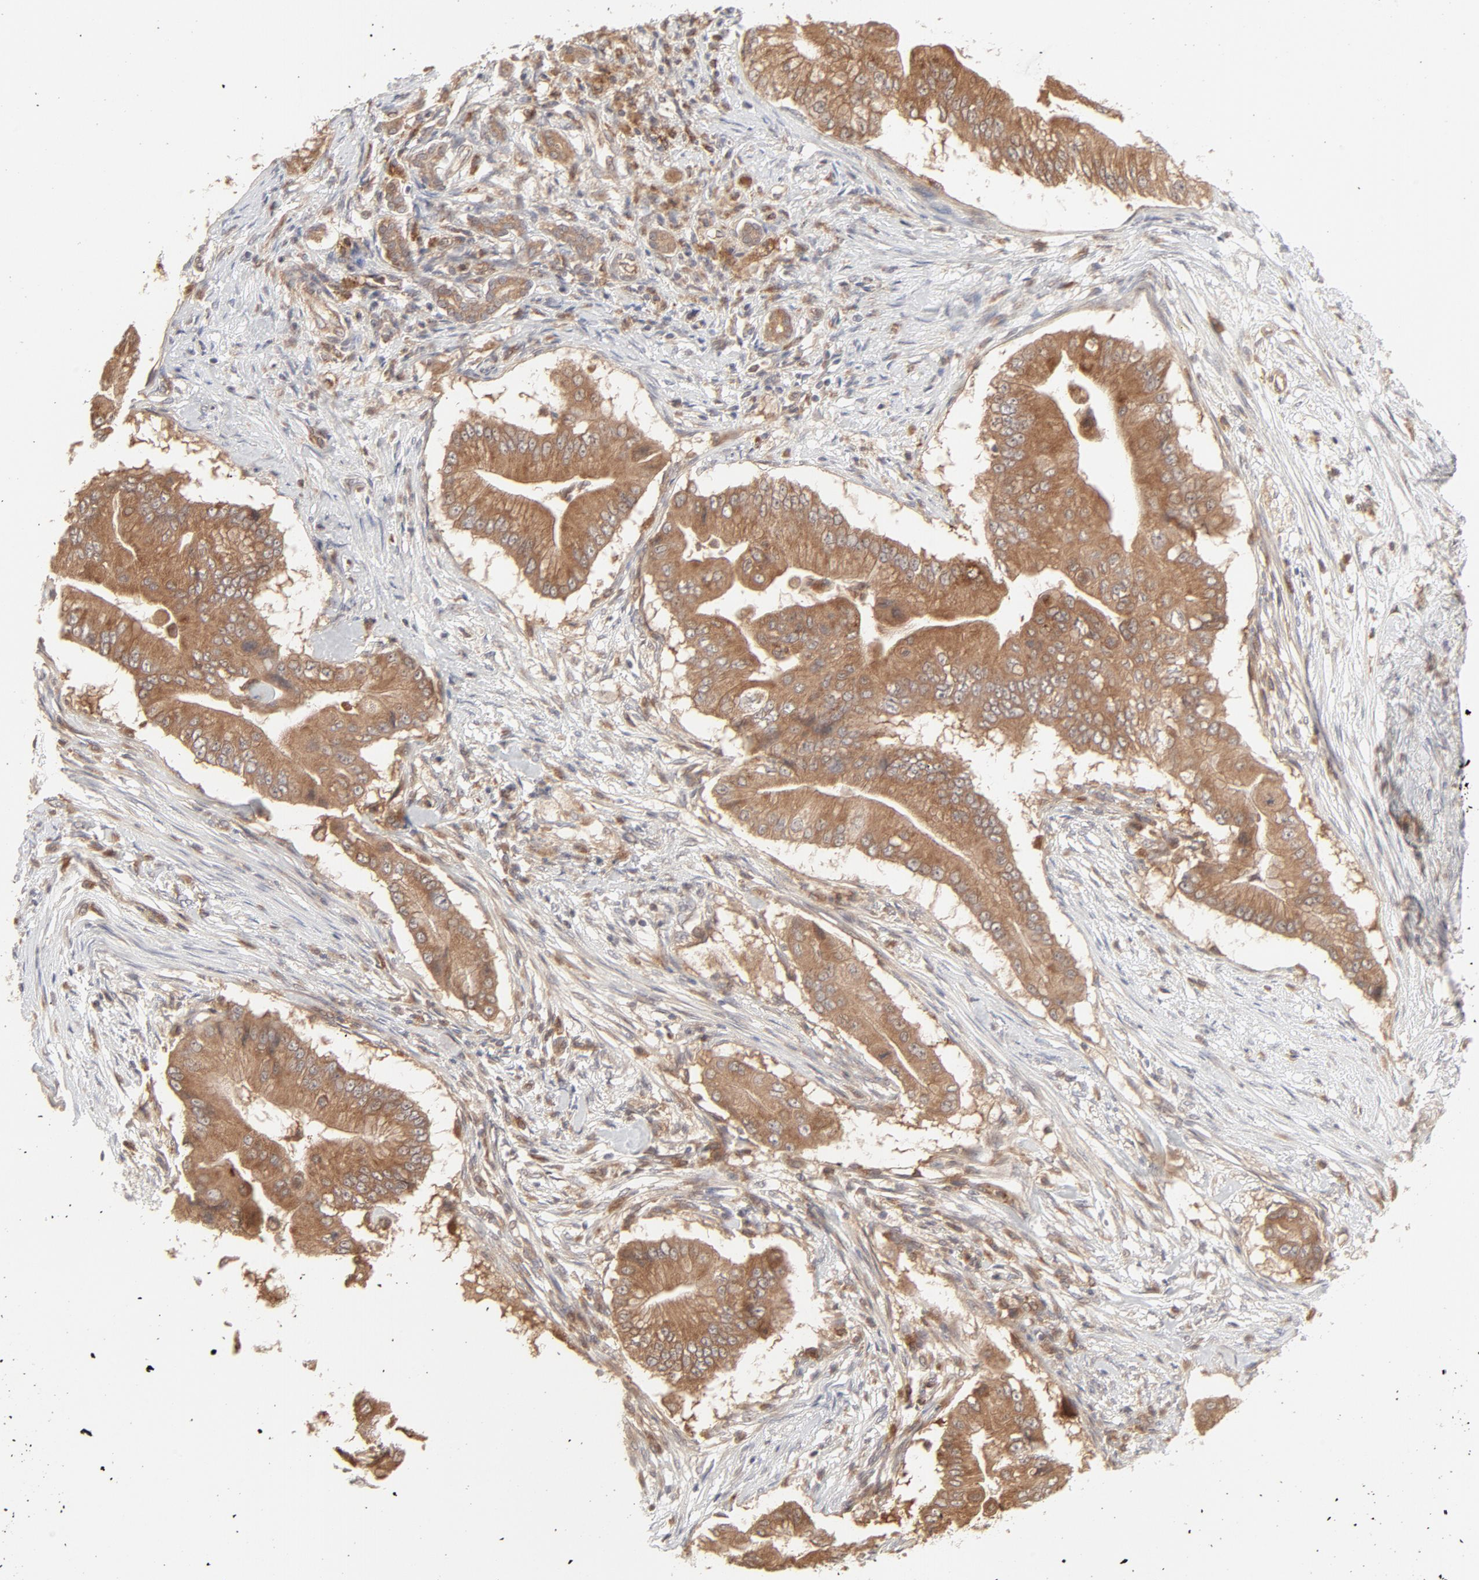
{"staining": {"intensity": "moderate", "quantity": ">75%", "location": "cytoplasmic/membranous"}, "tissue": "pancreatic cancer", "cell_type": "Tumor cells", "image_type": "cancer", "snomed": [{"axis": "morphology", "description": "Adenocarcinoma, NOS"}, {"axis": "topography", "description": "Pancreas"}], "caption": "Immunohistochemistry (IHC) image of neoplastic tissue: human pancreatic cancer (adenocarcinoma) stained using IHC reveals medium levels of moderate protein expression localized specifically in the cytoplasmic/membranous of tumor cells, appearing as a cytoplasmic/membranous brown color.", "gene": "RAB5C", "patient": {"sex": "male", "age": 62}}